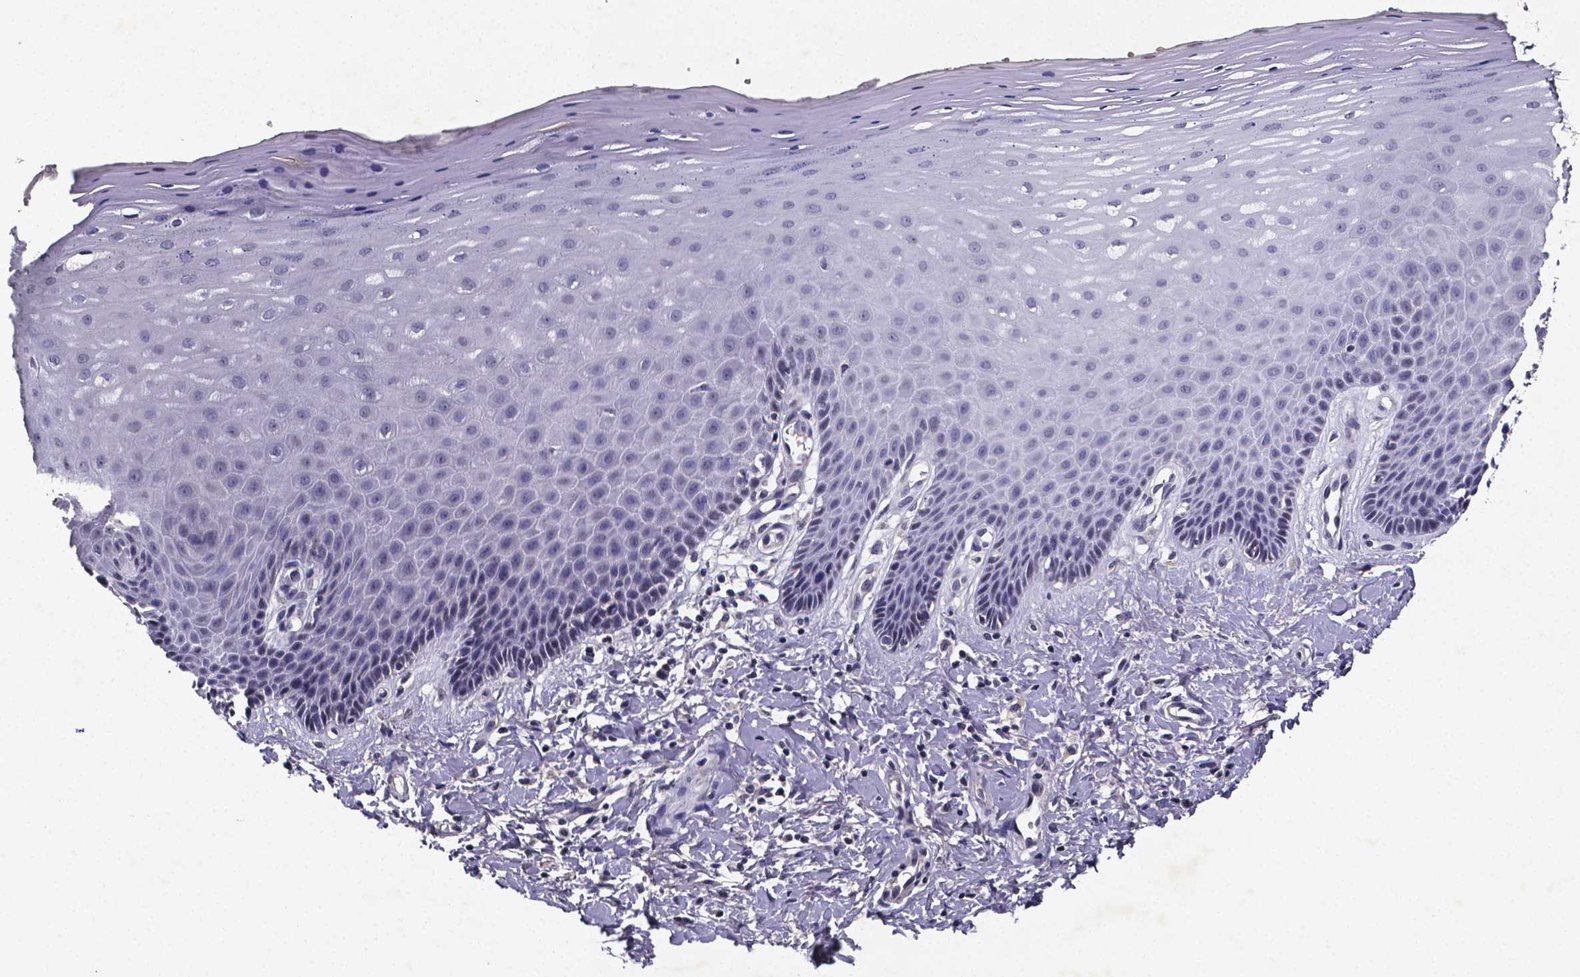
{"staining": {"intensity": "weak", "quantity": "<25%", "location": "nuclear"}, "tissue": "vagina", "cell_type": "Squamous epithelial cells", "image_type": "normal", "snomed": [{"axis": "morphology", "description": "Normal tissue, NOS"}, {"axis": "topography", "description": "Vagina"}], "caption": "Histopathology image shows no significant protein staining in squamous epithelial cells of benign vagina.", "gene": "TP73", "patient": {"sex": "female", "age": 83}}